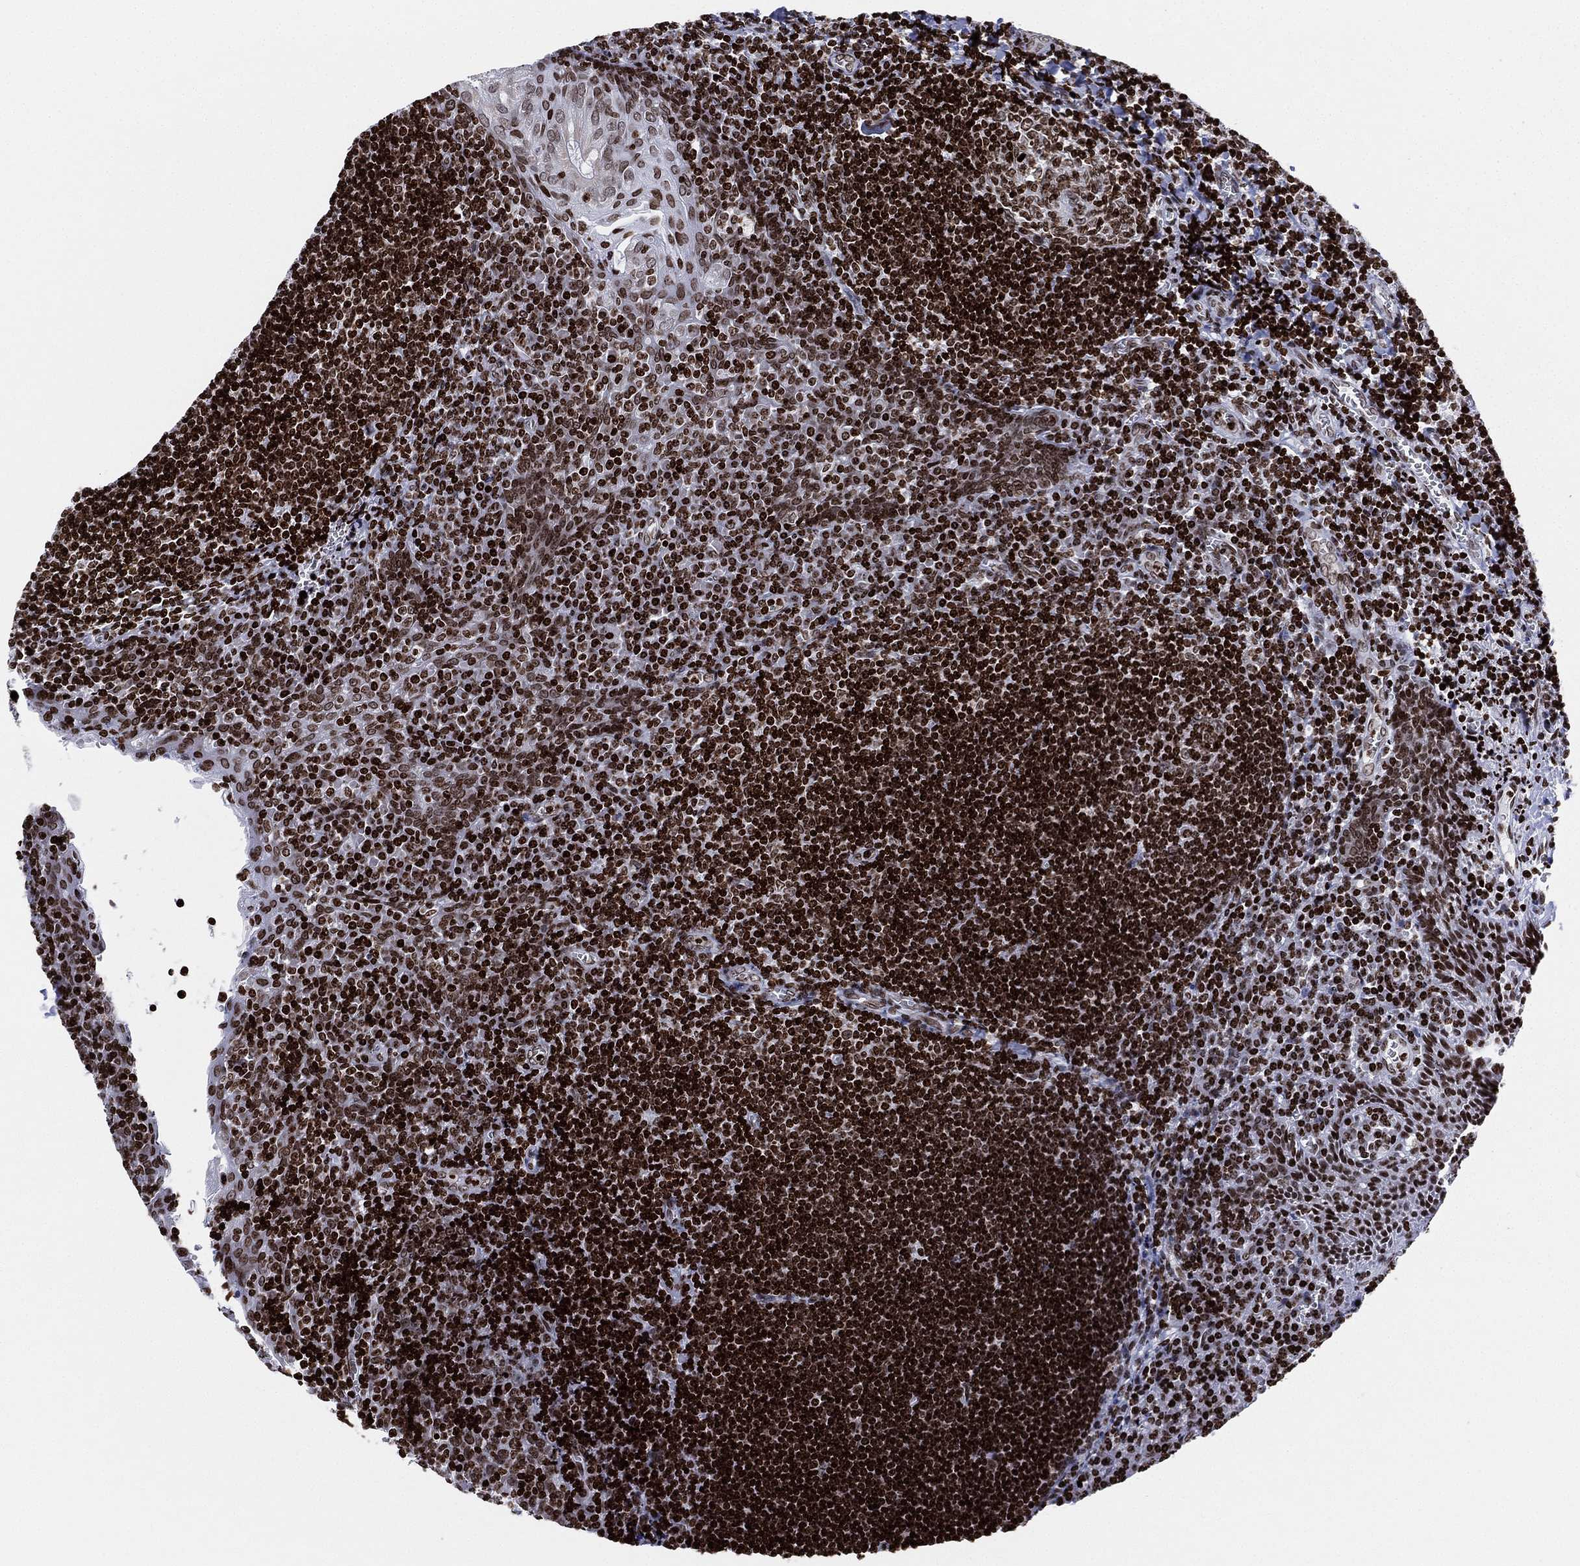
{"staining": {"intensity": "strong", "quantity": ">75%", "location": "nuclear"}, "tissue": "tonsil", "cell_type": "Germinal center cells", "image_type": "normal", "snomed": [{"axis": "morphology", "description": "Normal tissue, NOS"}, {"axis": "morphology", "description": "Inflammation, NOS"}, {"axis": "topography", "description": "Tonsil"}], "caption": "Tonsil stained with DAB IHC shows high levels of strong nuclear positivity in about >75% of germinal center cells. The staining is performed using DAB (3,3'-diaminobenzidine) brown chromogen to label protein expression. The nuclei are counter-stained blue using hematoxylin.", "gene": "MFSD14A", "patient": {"sex": "female", "age": 31}}